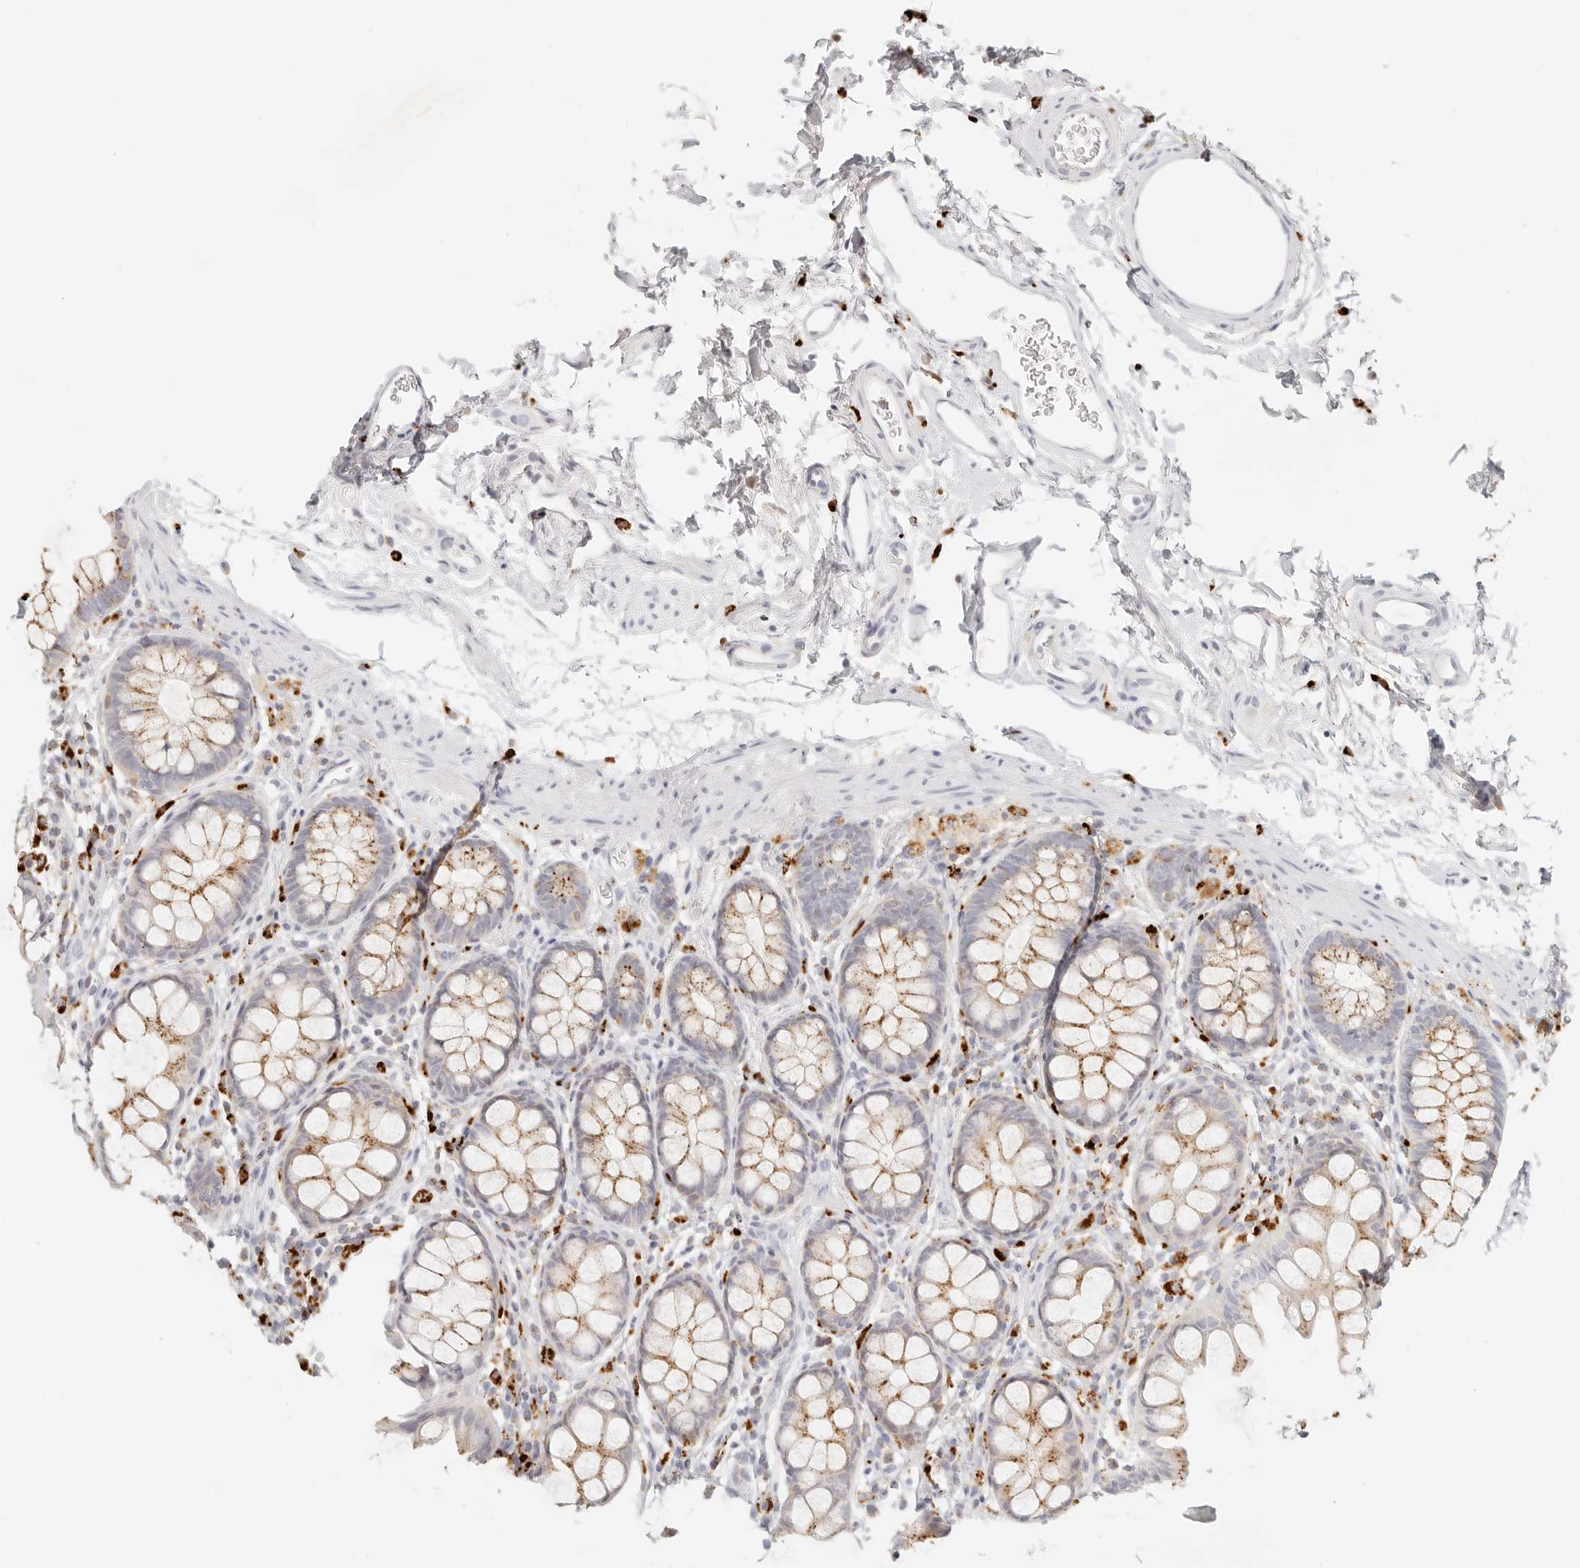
{"staining": {"intensity": "moderate", "quantity": "25%-75%", "location": "cytoplasmic/membranous"}, "tissue": "rectum", "cell_type": "Glandular cells", "image_type": "normal", "snomed": [{"axis": "morphology", "description": "Normal tissue, NOS"}, {"axis": "topography", "description": "Rectum"}], "caption": "Approximately 25%-75% of glandular cells in normal human rectum reveal moderate cytoplasmic/membranous protein staining as visualized by brown immunohistochemical staining.", "gene": "RNASET2", "patient": {"sex": "female", "age": 65}}